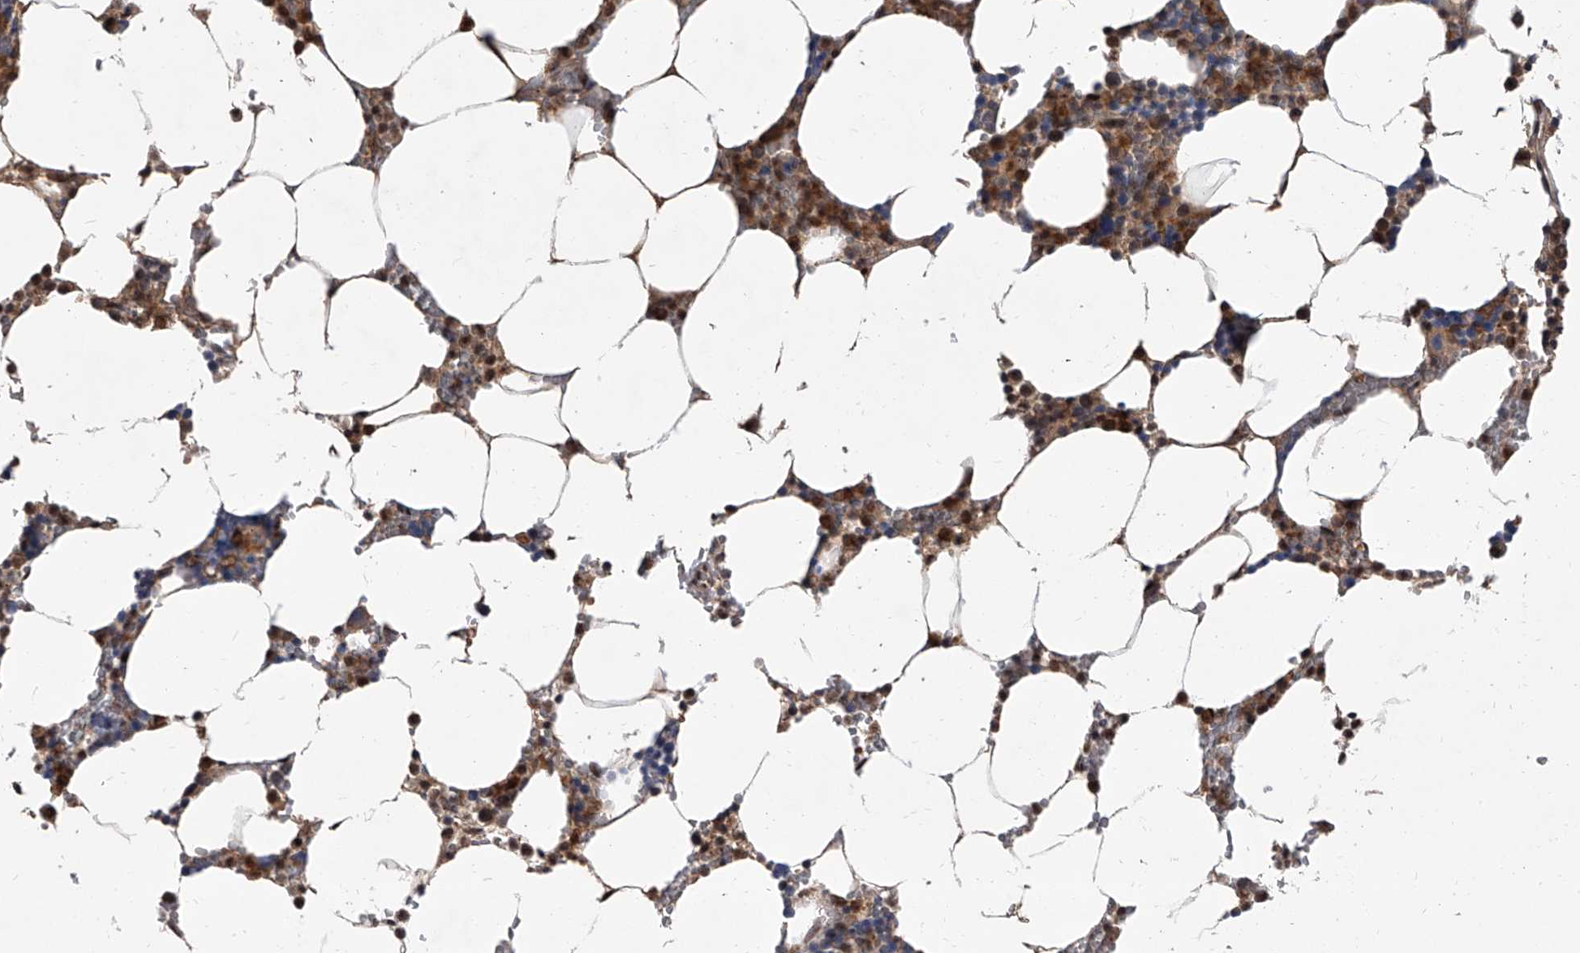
{"staining": {"intensity": "strong", "quantity": "25%-75%", "location": "cytoplasmic/membranous"}, "tissue": "bone marrow", "cell_type": "Hematopoietic cells", "image_type": "normal", "snomed": [{"axis": "morphology", "description": "Normal tissue, NOS"}, {"axis": "topography", "description": "Bone marrow"}], "caption": "This micrograph reveals immunohistochemistry (IHC) staining of benign human bone marrow, with high strong cytoplasmic/membranous staining in approximately 25%-75% of hematopoietic cells.", "gene": "BHLHE23", "patient": {"sex": "male", "age": 70}}